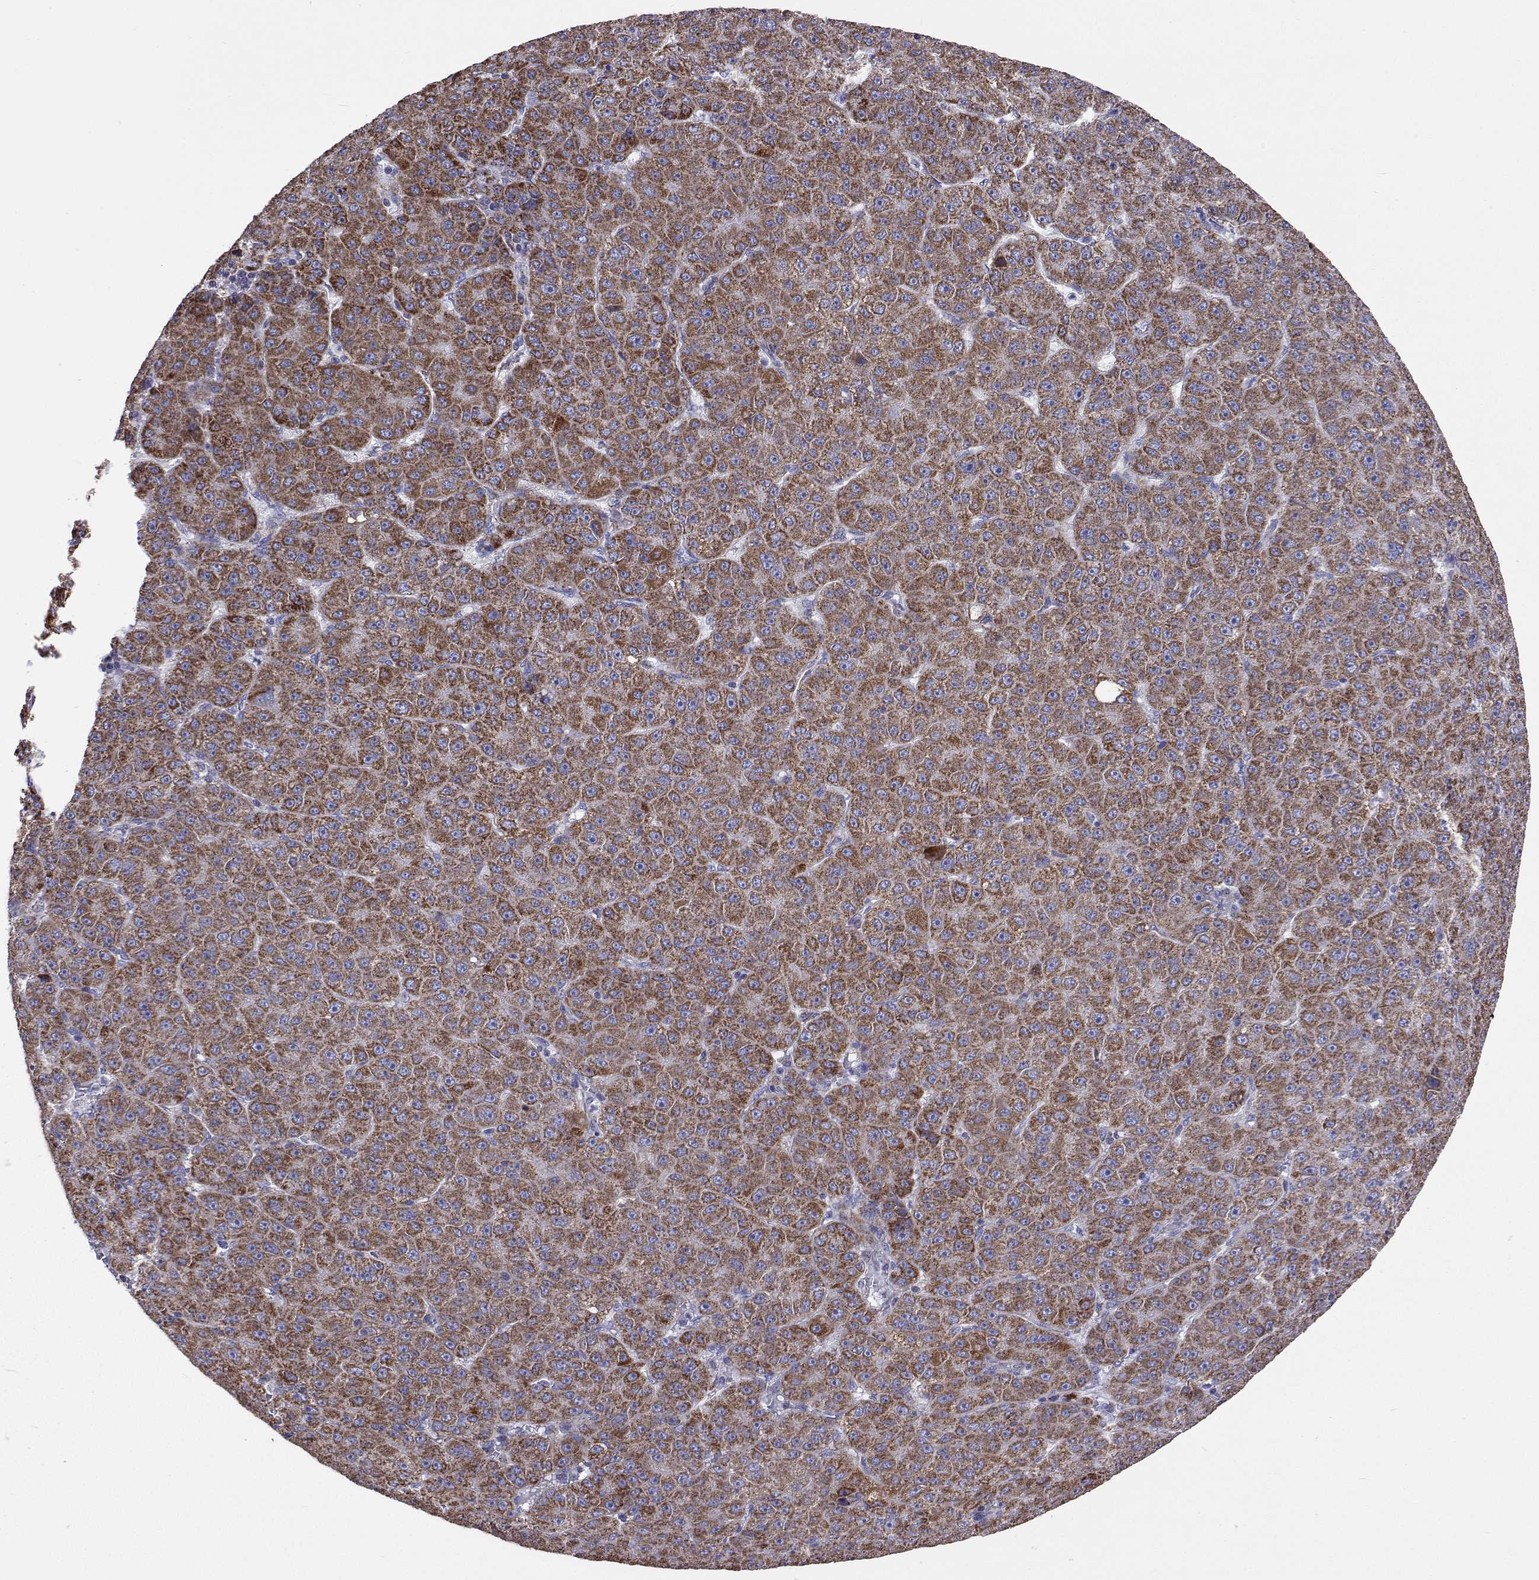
{"staining": {"intensity": "strong", "quantity": ">75%", "location": "cytoplasmic/membranous"}, "tissue": "liver cancer", "cell_type": "Tumor cells", "image_type": "cancer", "snomed": [{"axis": "morphology", "description": "Carcinoma, Hepatocellular, NOS"}, {"axis": "topography", "description": "Liver"}], "caption": "Tumor cells show high levels of strong cytoplasmic/membranous staining in about >75% of cells in liver cancer (hepatocellular carcinoma). The staining was performed using DAB to visualize the protein expression in brown, while the nuclei were stained in blue with hematoxylin (Magnification: 20x).", "gene": "MCCC2", "patient": {"sex": "male", "age": 67}}